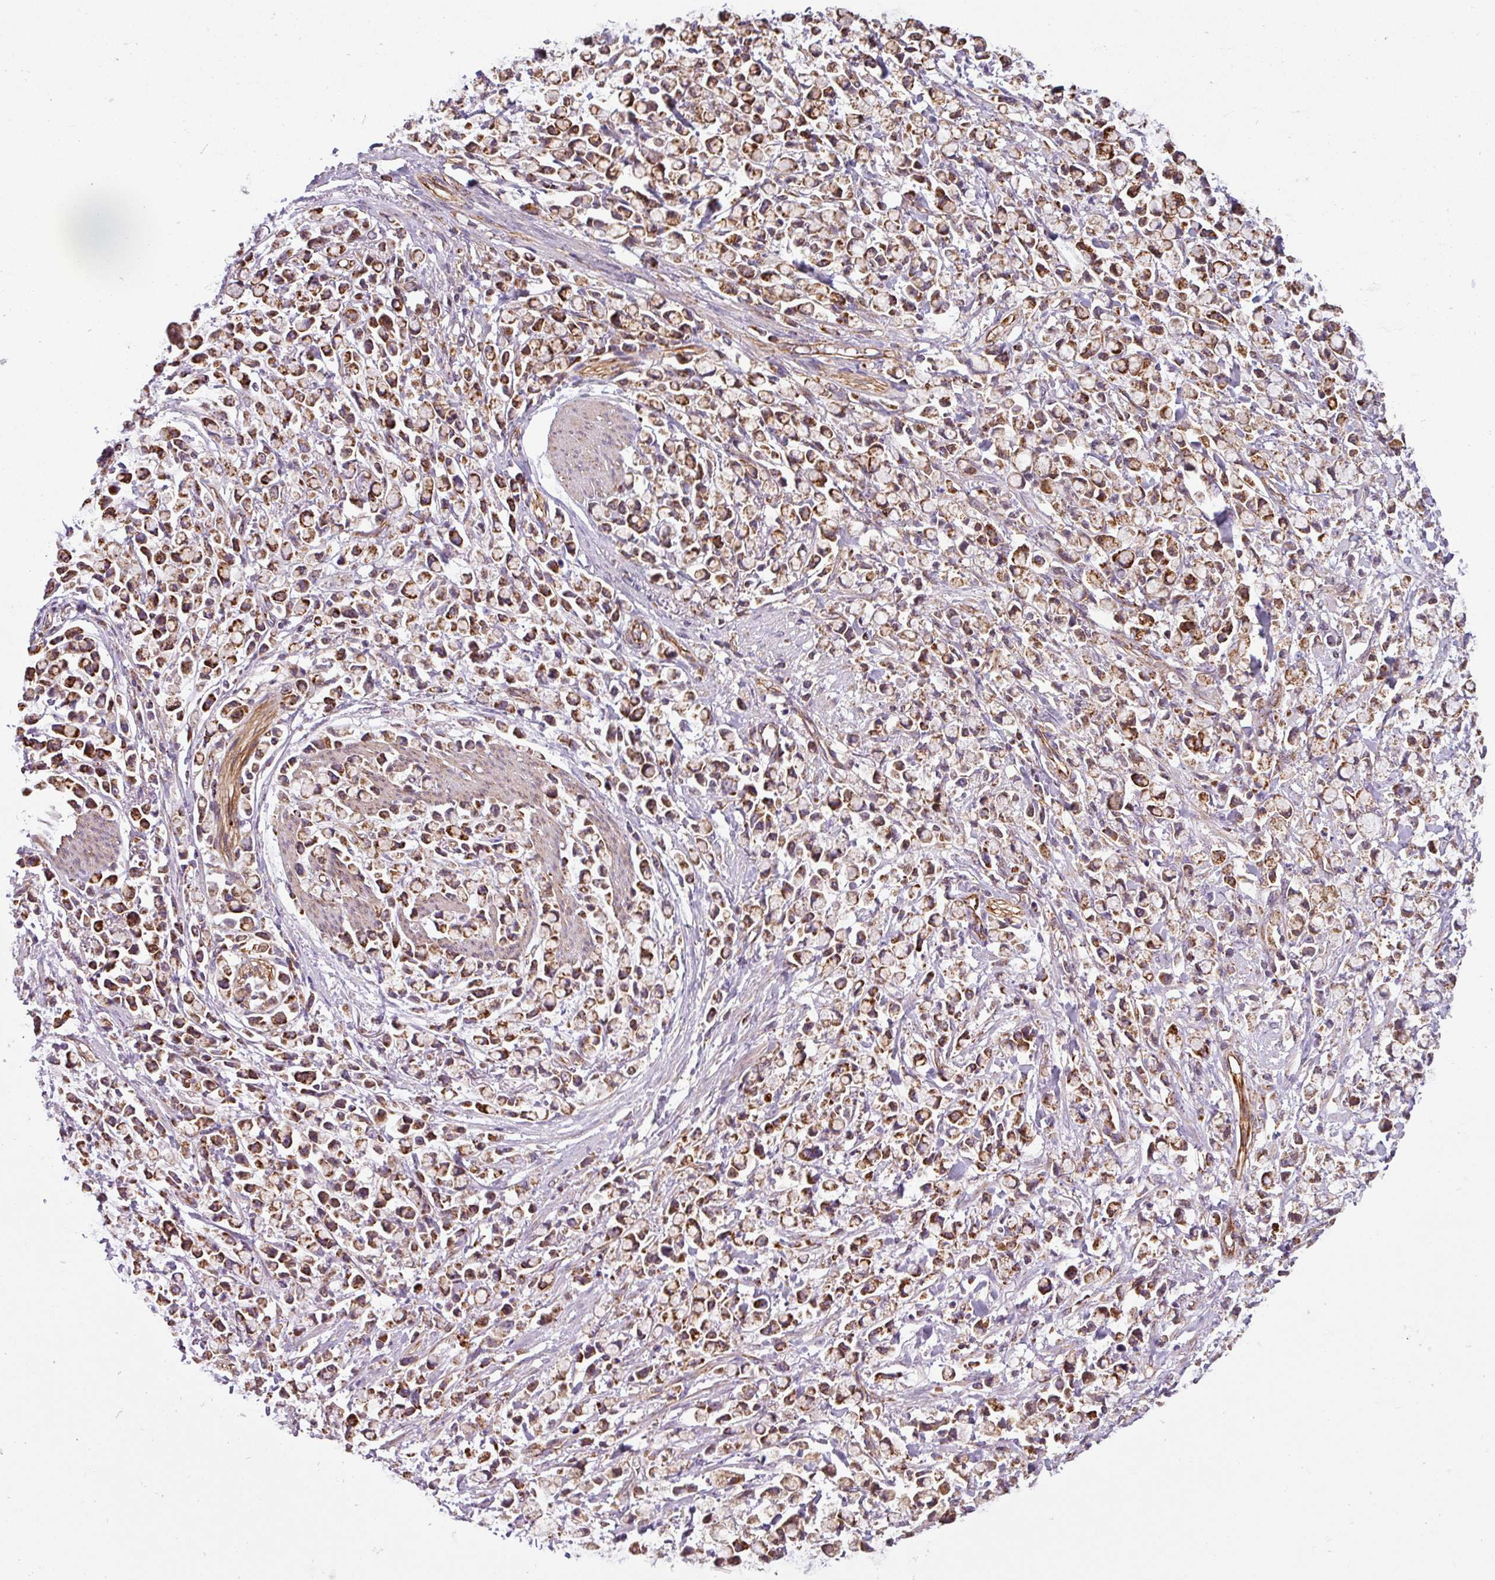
{"staining": {"intensity": "moderate", "quantity": ">75%", "location": "cytoplasmic/membranous"}, "tissue": "stomach cancer", "cell_type": "Tumor cells", "image_type": "cancer", "snomed": [{"axis": "morphology", "description": "Adenocarcinoma, NOS"}, {"axis": "topography", "description": "Stomach"}], "caption": "Immunohistochemistry staining of adenocarcinoma (stomach), which exhibits medium levels of moderate cytoplasmic/membranous expression in about >75% of tumor cells indicating moderate cytoplasmic/membranous protein positivity. The staining was performed using DAB (brown) for protein detection and nuclei were counterstained in hematoxylin (blue).", "gene": "PRELID3B", "patient": {"sex": "female", "age": 81}}